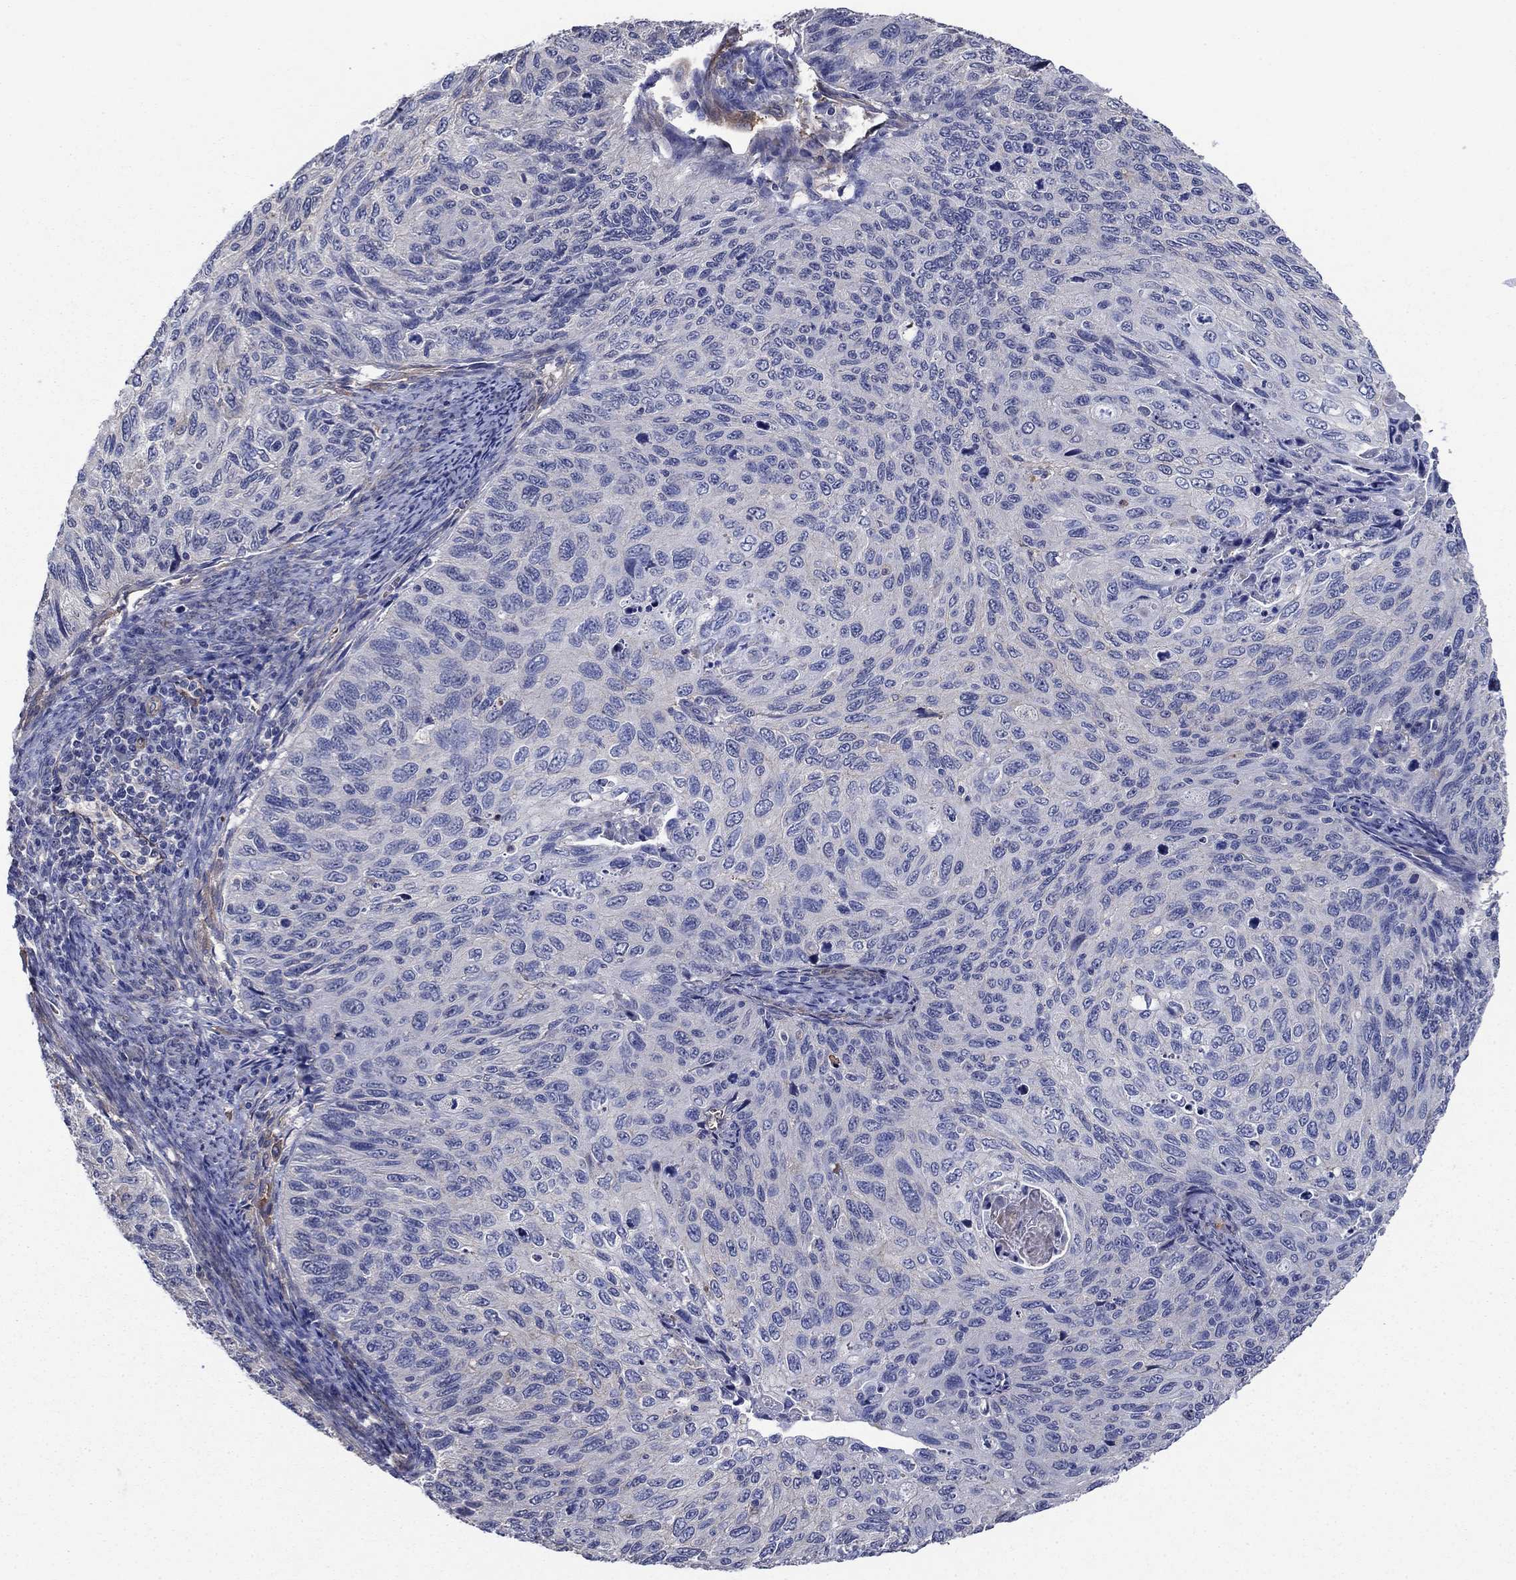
{"staining": {"intensity": "negative", "quantity": "none", "location": "none"}, "tissue": "cervical cancer", "cell_type": "Tumor cells", "image_type": "cancer", "snomed": [{"axis": "morphology", "description": "Squamous cell carcinoma, NOS"}, {"axis": "topography", "description": "Cervix"}], "caption": "The image demonstrates no staining of tumor cells in cervical cancer.", "gene": "FLNC", "patient": {"sex": "female", "age": 70}}